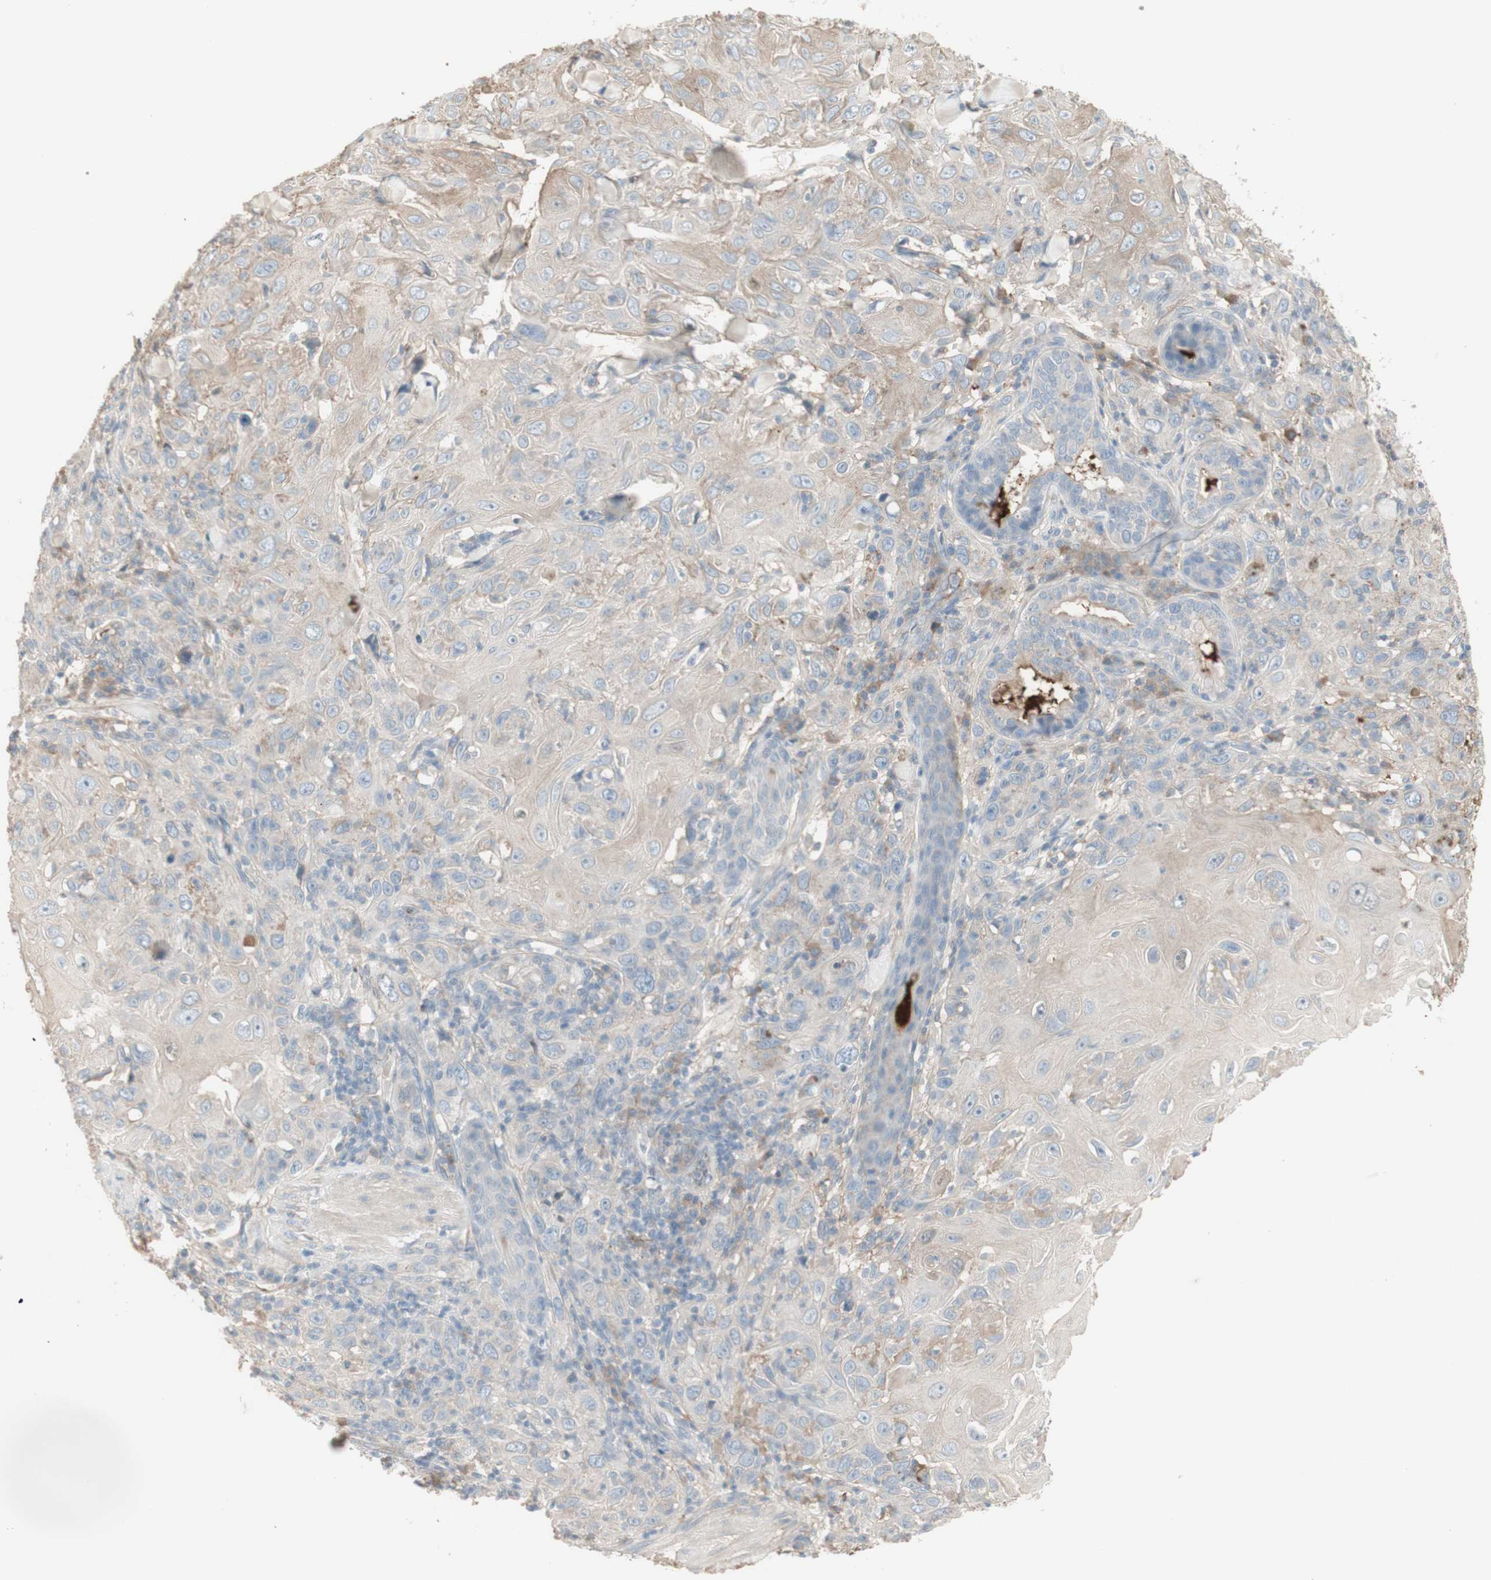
{"staining": {"intensity": "weak", "quantity": ">75%", "location": "cytoplasmic/membranous"}, "tissue": "skin cancer", "cell_type": "Tumor cells", "image_type": "cancer", "snomed": [{"axis": "morphology", "description": "Squamous cell carcinoma, NOS"}, {"axis": "topography", "description": "Skin"}], "caption": "IHC staining of skin cancer, which shows low levels of weak cytoplasmic/membranous expression in approximately >75% of tumor cells indicating weak cytoplasmic/membranous protein positivity. The staining was performed using DAB (brown) for protein detection and nuclei were counterstained in hematoxylin (blue).", "gene": "IFNG", "patient": {"sex": "female", "age": 88}}